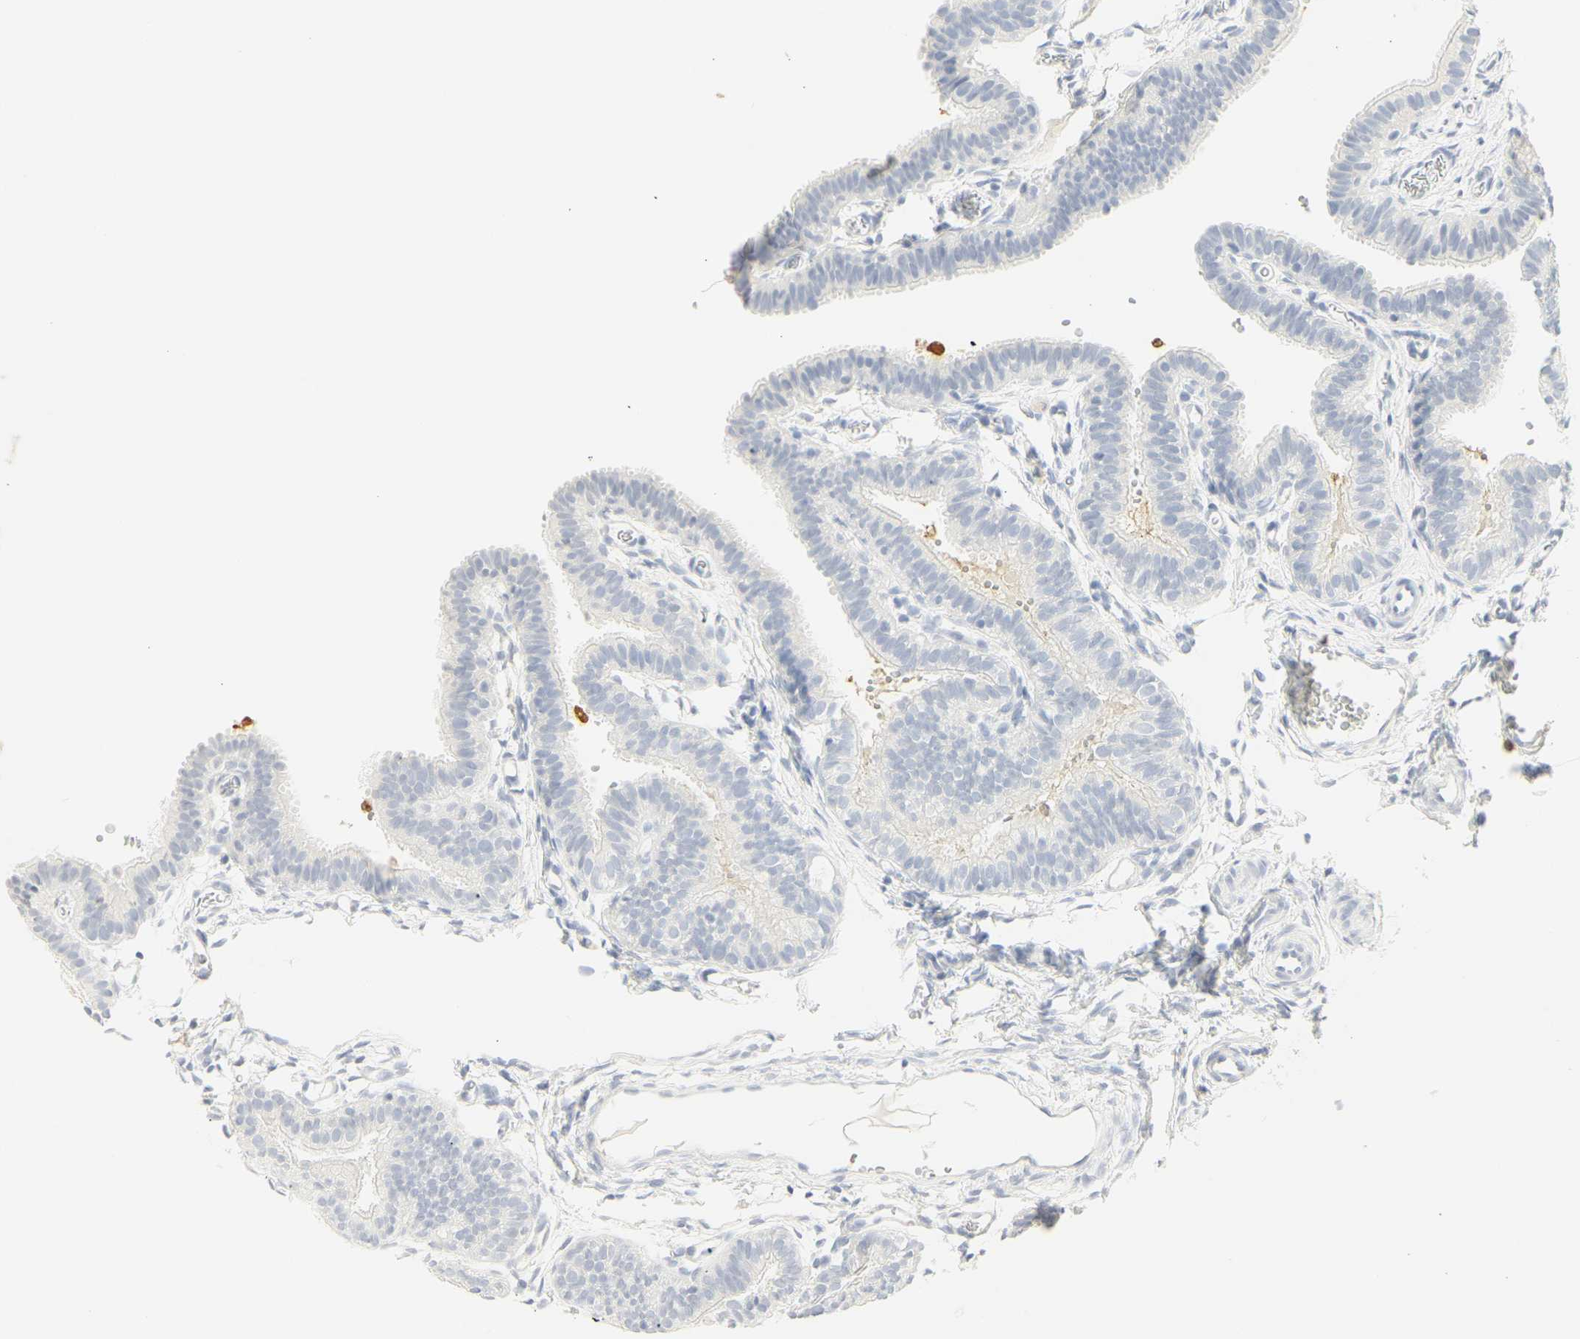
{"staining": {"intensity": "negative", "quantity": "none", "location": "none"}, "tissue": "fallopian tube", "cell_type": "Glandular cells", "image_type": "normal", "snomed": [{"axis": "morphology", "description": "Normal tissue, NOS"}, {"axis": "topography", "description": "Fallopian tube"}, {"axis": "topography", "description": "Placenta"}], "caption": "Immunohistochemistry photomicrograph of unremarkable human fallopian tube stained for a protein (brown), which exhibits no expression in glandular cells.", "gene": "MPO", "patient": {"sex": "female", "age": 34}}